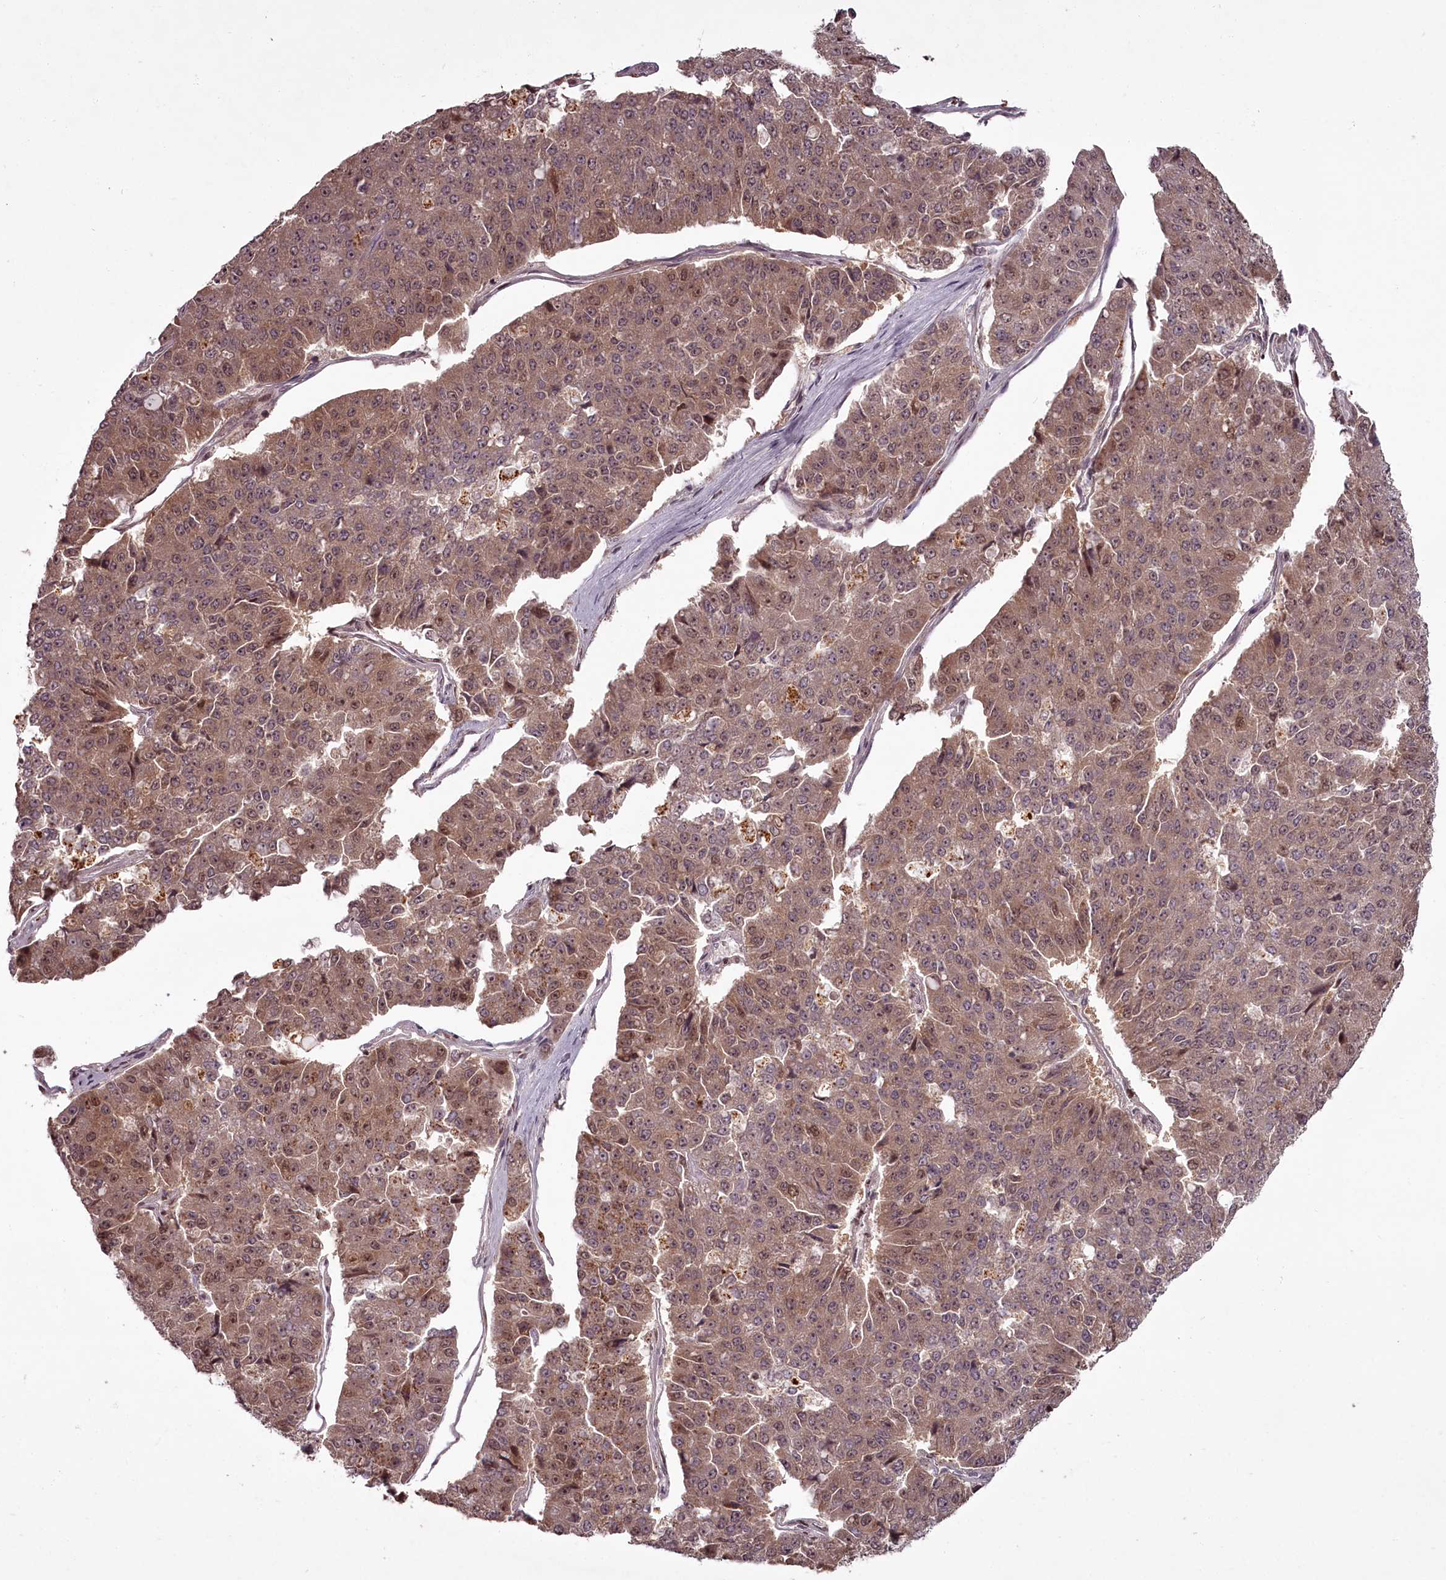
{"staining": {"intensity": "moderate", "quantity": ">75%", "location": "cytoplasmic/membranous,nuclear"}, "tissue": "pancreatic cancer", "cell_type": "Tumor cells", "image_type": "cancer", "snomed": [{"axis": "morphology", "description": "Adenocarcinoma, NOS"}, {"axis": "topography", "description": "Pancreas"}], "caption": "Human adenocarcinoma (pancreatic) stained with a protein marker demonstrates moderate staining in tumor cells.", "gene": "PCBP2", "patient": {"sex": "male", "age": 50}}